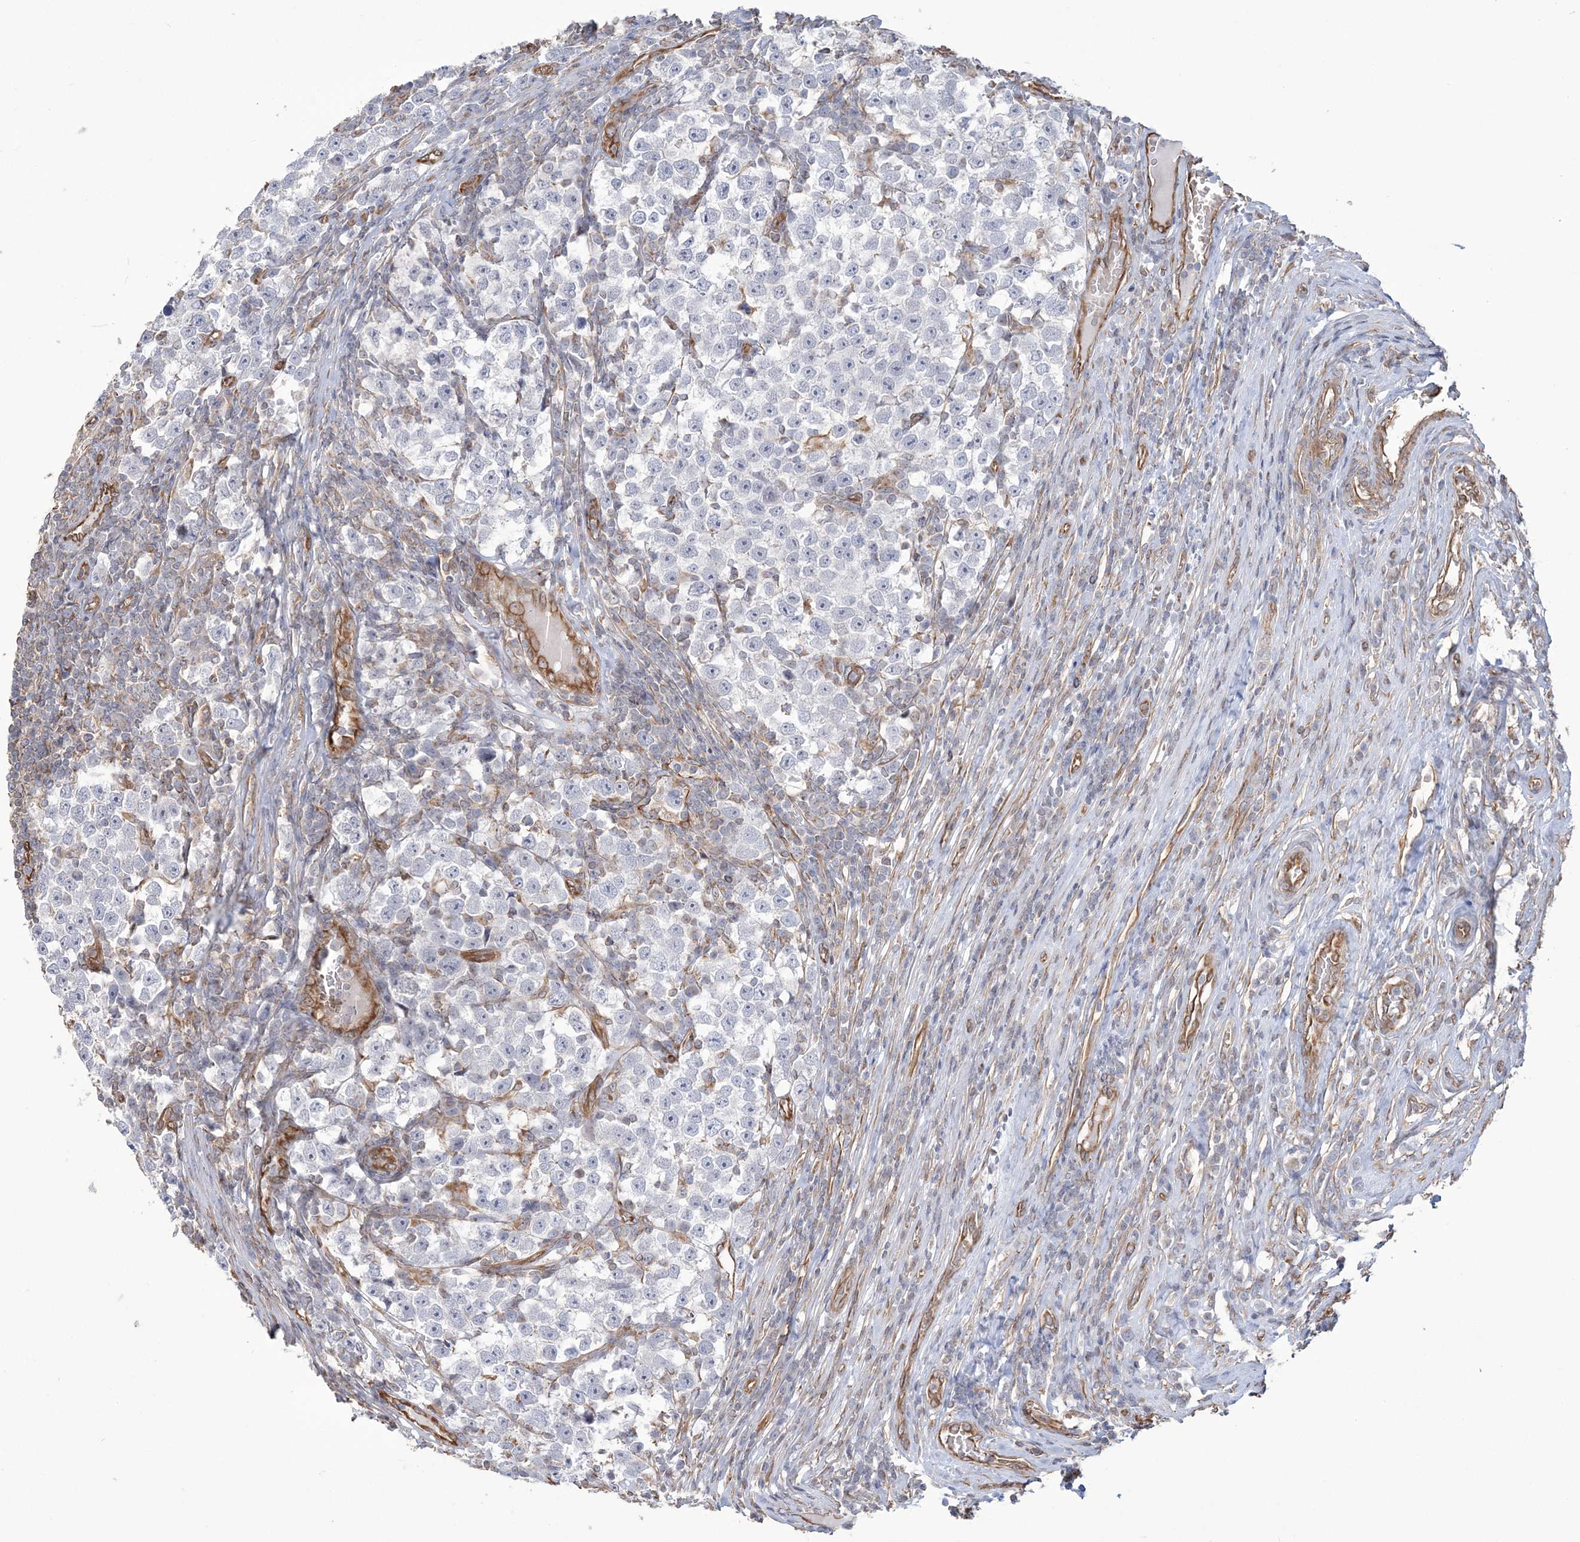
{"staining": {"intensity": "negative", "quantity": "none", "location": "none"}, "tissue": "testis cancer", "cell_type": "Tumor cells", "image_type": "cancer", "snomed": [{"axis": "morphology", "description": "Normal tissue, NOS"}, {"axis": "morphology", "description": "Seminoma, NOS"}, {"axis": "topography", "description": "Testis"}], "caption": "This is an immunohistochemistry micrograph of seminoma (testis). There is no staining in tumor cells.", "gene": "ZNF821", "patient": {"sex": "male", "age": 43}}